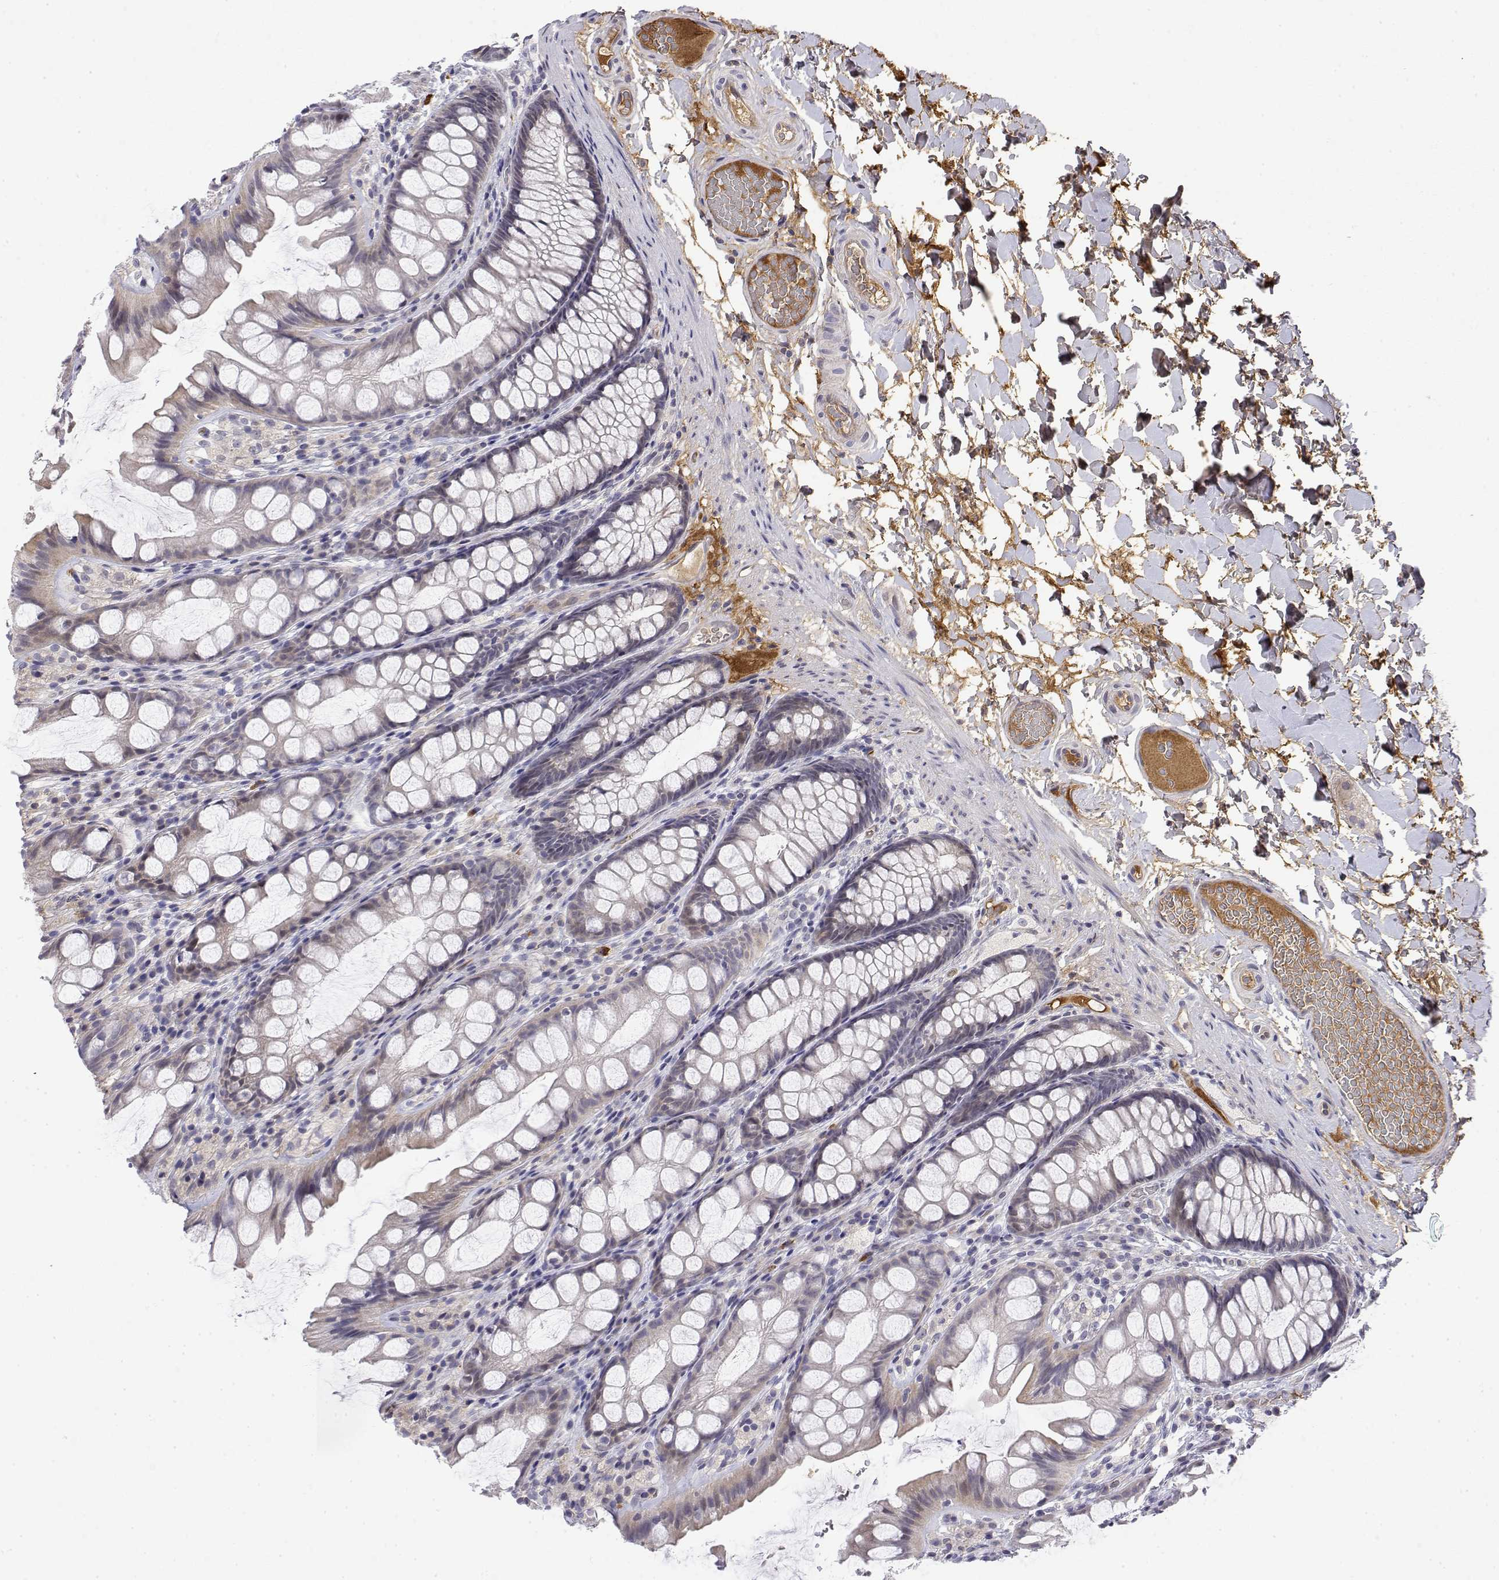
{"staining": {"intensity": "negative", "quantity": "none", "location": "none"}, "tissue": "colon", "cell_type": "Endothelial cells", "image_type": "normal", "snomed": [{"axis": "morphology", "description": "Normal tissue, NOS"}, {"axis": "topography", "description": "Colon"}], "caption": "Immunohistochemical staining of normal human colon demonstrates no significant staining in endothelial cells.", "gene": "IGFBP4", "patient": {"sex": "male", "age": 47}}